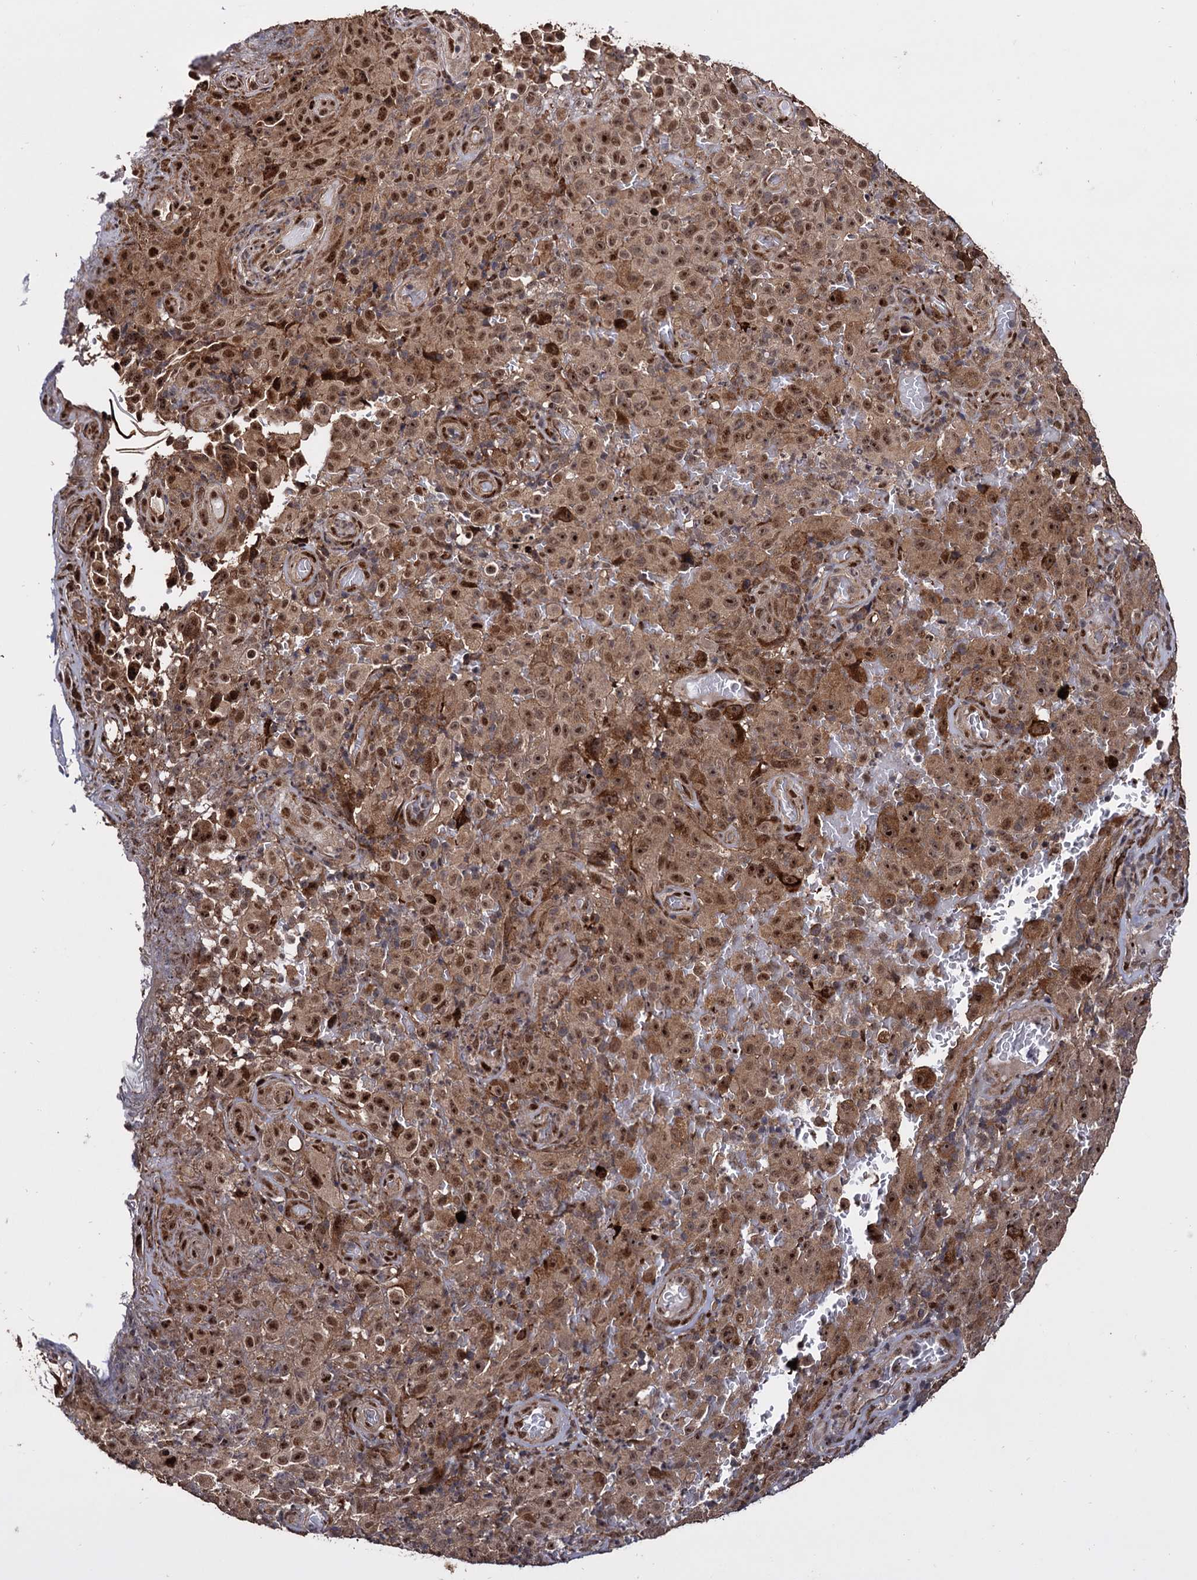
{"staining": {"intensity": "strong", "quantity": ">75%", "location": "cytoplasmic/membranous,nuclear"}, "tissue": "melanoma", "cell_type": "Tumor cells", "image_type": "cancer", "snomed": [{"axis": "morphology", "description": "Malignant melanoma, NOS"}, {"axis": "topography", "description": "Skin"}], "caption": "A photomicrograph of human melanoma stained for a protein reveals strong cytoplasmic/membranous and nuclear brown staining in tumor cells. Using DAB (brown) and hematoxylin (blue) stains, captured at high magnification using brightfield microscopy.", "gene": "PIGB", "patient": {"sex": "female", "age": 82}}